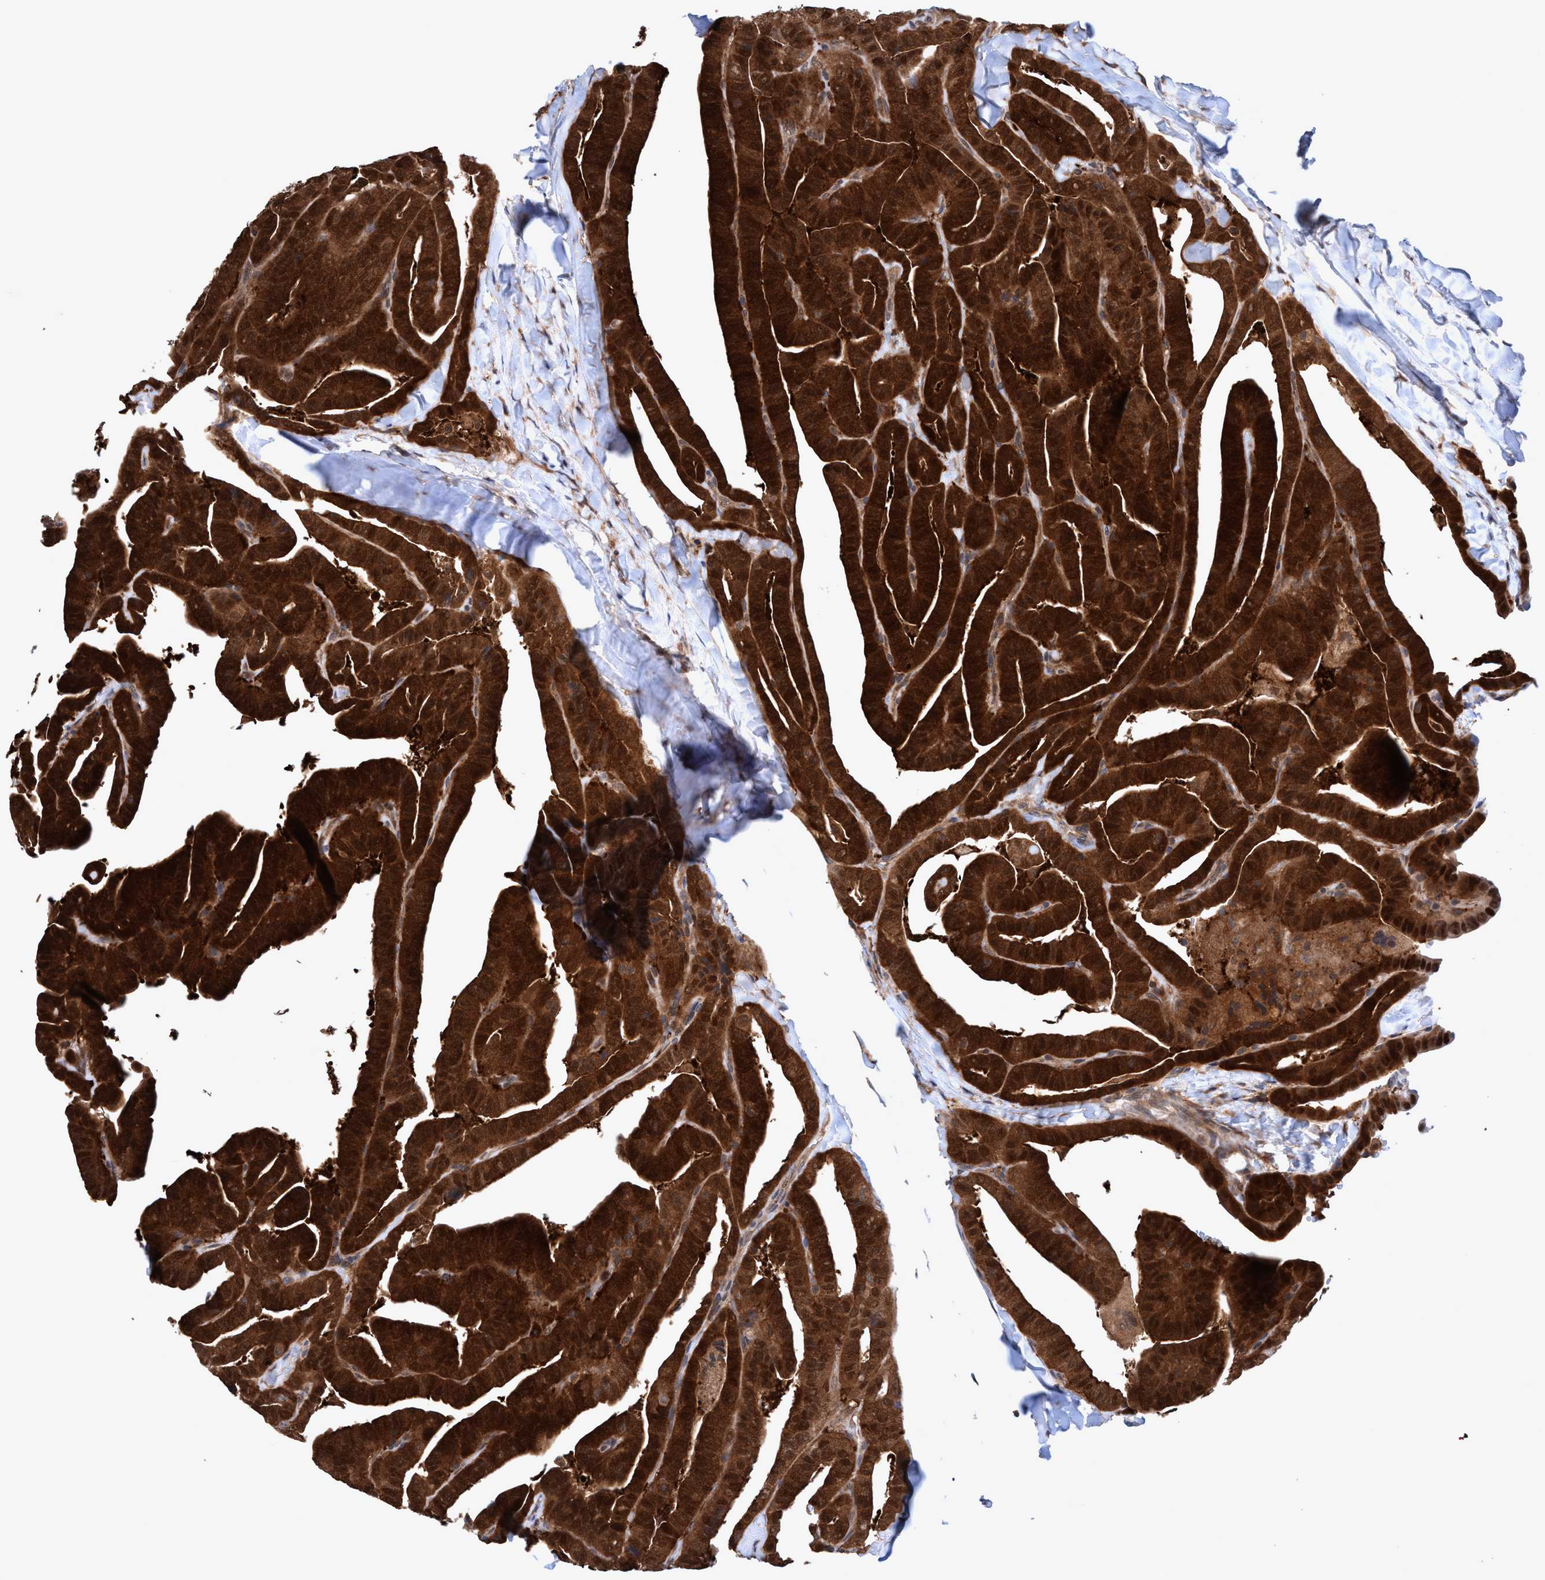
{"staining": {"intensity": "strong", "quantity": ">75%", "location": "cytoplasmic/membranous,nuclear"}, "tissue": "thyroid cancer", "cell_type": "Tumor cells", "image_type": "cancer", "snomed": [{"axis": "morphology", "description": "Papillary adenocarcinoma, NOS"}, {"axis": "topography", "description": "Thyroid gland"}], "caption": "Approximately >75% of tumor cells in thyroid cancer (papillary adenocarcinoma) reveal strong cytoplasmic/membranous and nuclear protein positivity as visualized by brown immunohistochemical staining.", "gene": "GLOD4", "patient": {"sex": "male", "age": 77}}